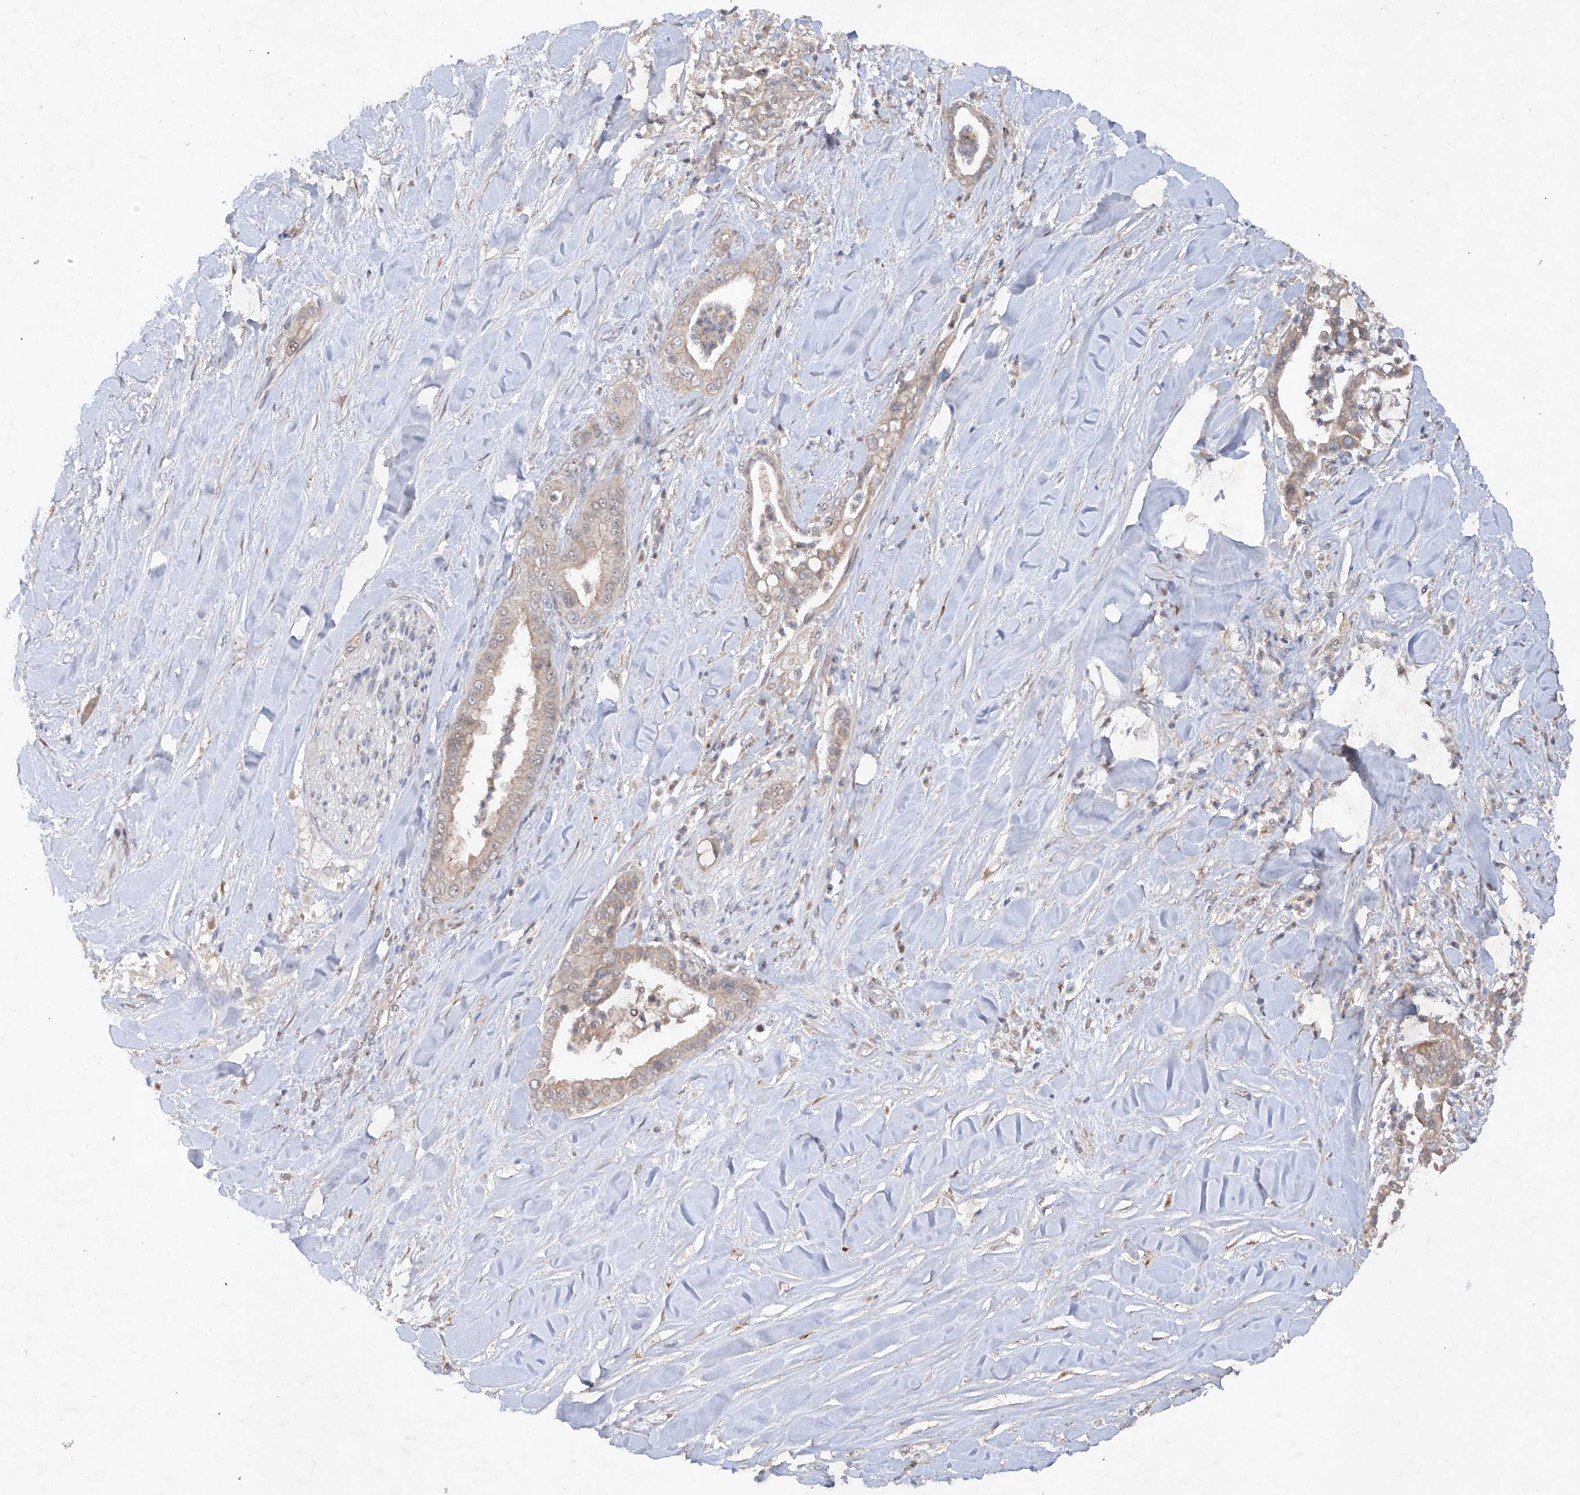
{"staining": {"intensity": "moderate", "quantity": "25%-75%", "location": "cytoplasmic/membranous"}, "tissue": "liver cancer", "cell_type": "Tumor cells", "image_type": "cancer", "snomed": [{"axis": "morphology", "description": "Cholangiocarcinoma"}, {"axis": "topography", "description": "Liver"}], "caption": "Liver cancer (cholangiocarcinoma) stained with a brown dye reveals moderate cytoplasmic/membranous positive positivity in about 25%-75% of tumor cells.", "gene": "FAM135A", "patient": {"sex": "female", "age": 54}}